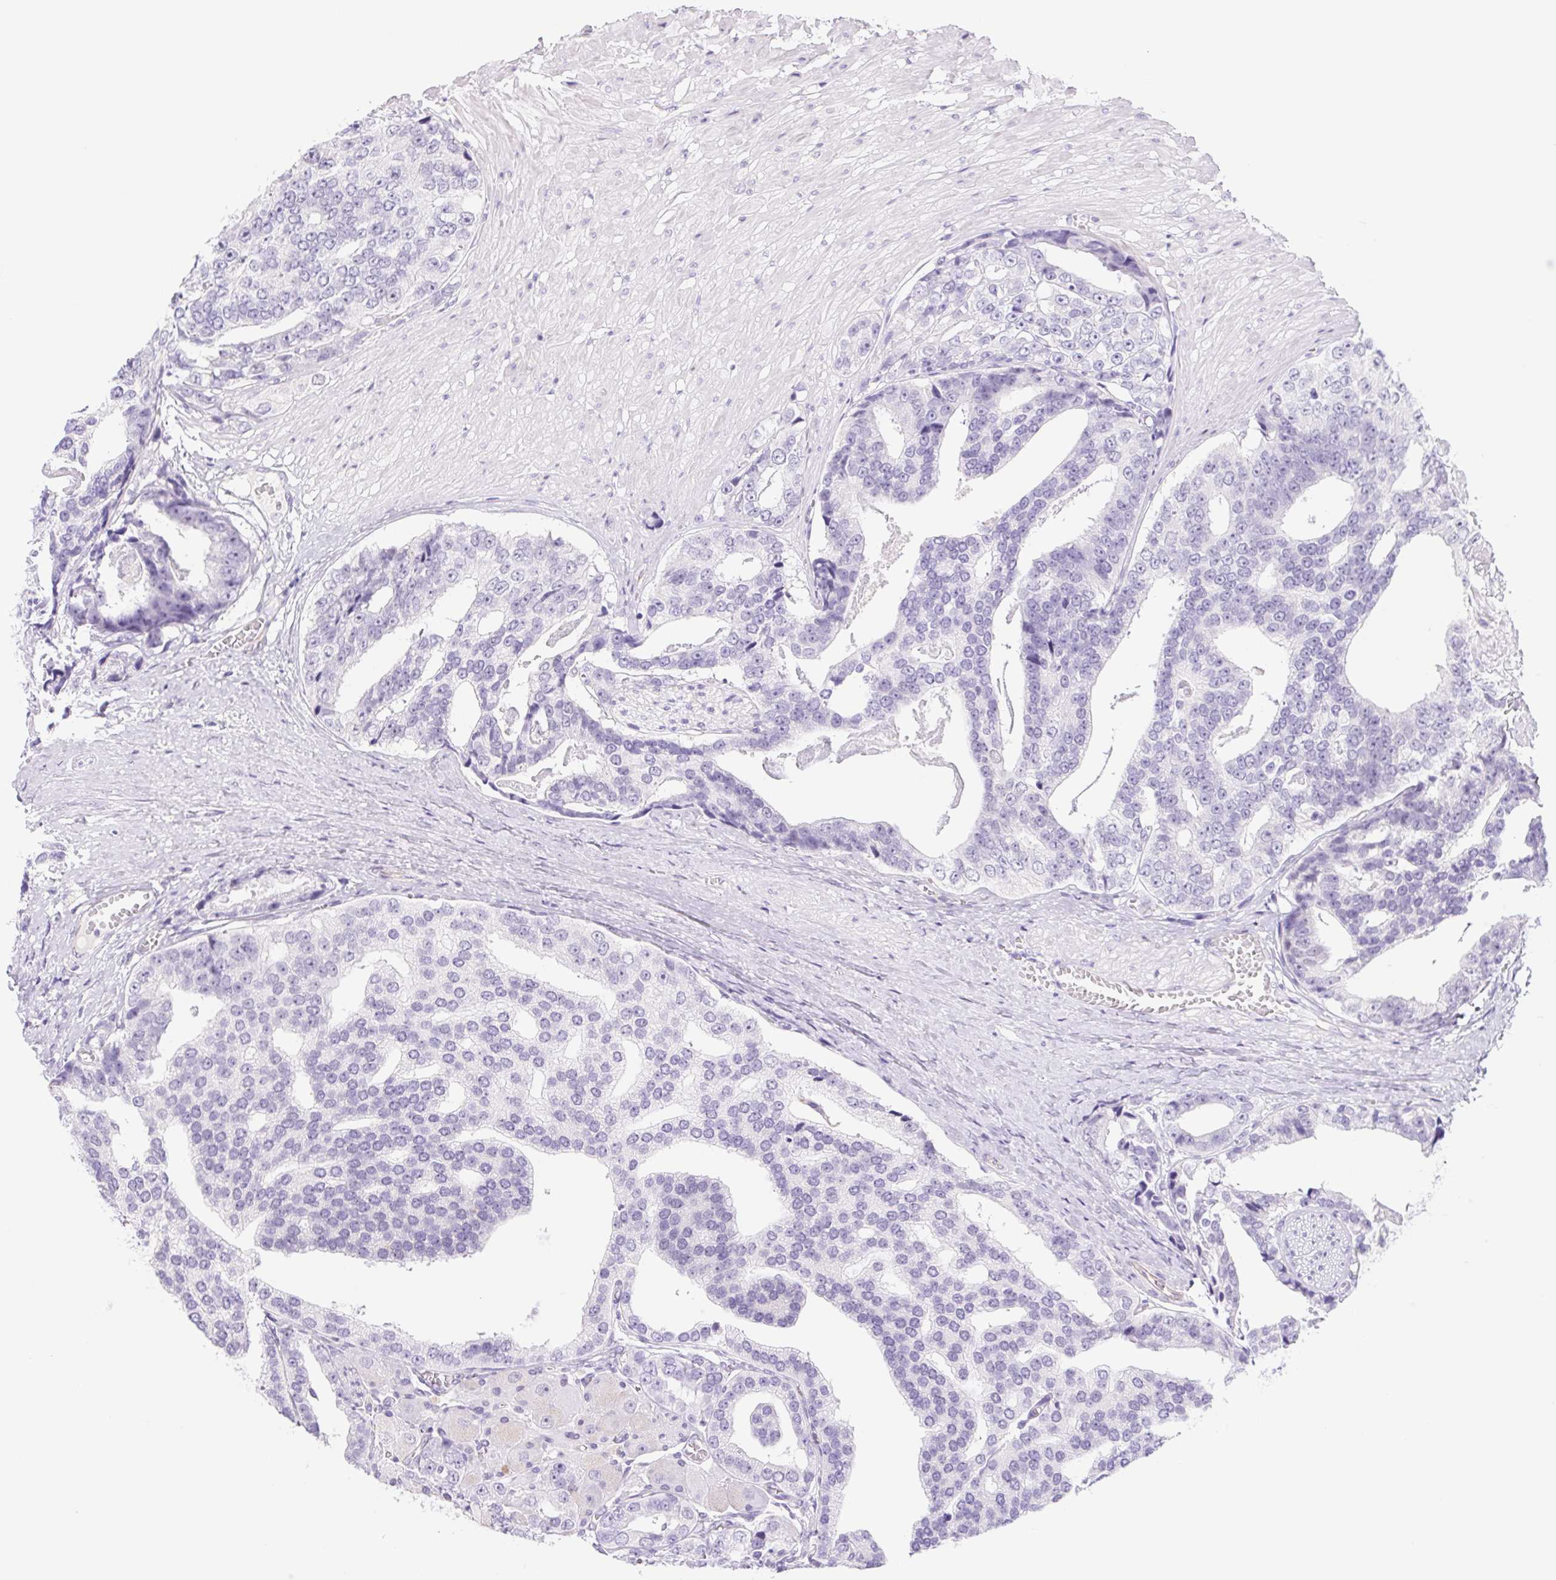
{"staining": {"intensity": "negative", "quantity": "none", "location": "none"}, "tissue": "prostate cancer", "cell_type": "Tumor cells", "image_type": "cancer", "snomed": [{"axis": "morphology", "description": "Adenocarcinoma, High grade"}, {"axis": "topography", "description": "Prostate"}], "caption": "The photomicrograph shows no staining of tumor cells in prostate cancer (high-grade adenocarcinoma).", "gene": "CYP21A2", "patient": {"sex": "male", "age": 71}}